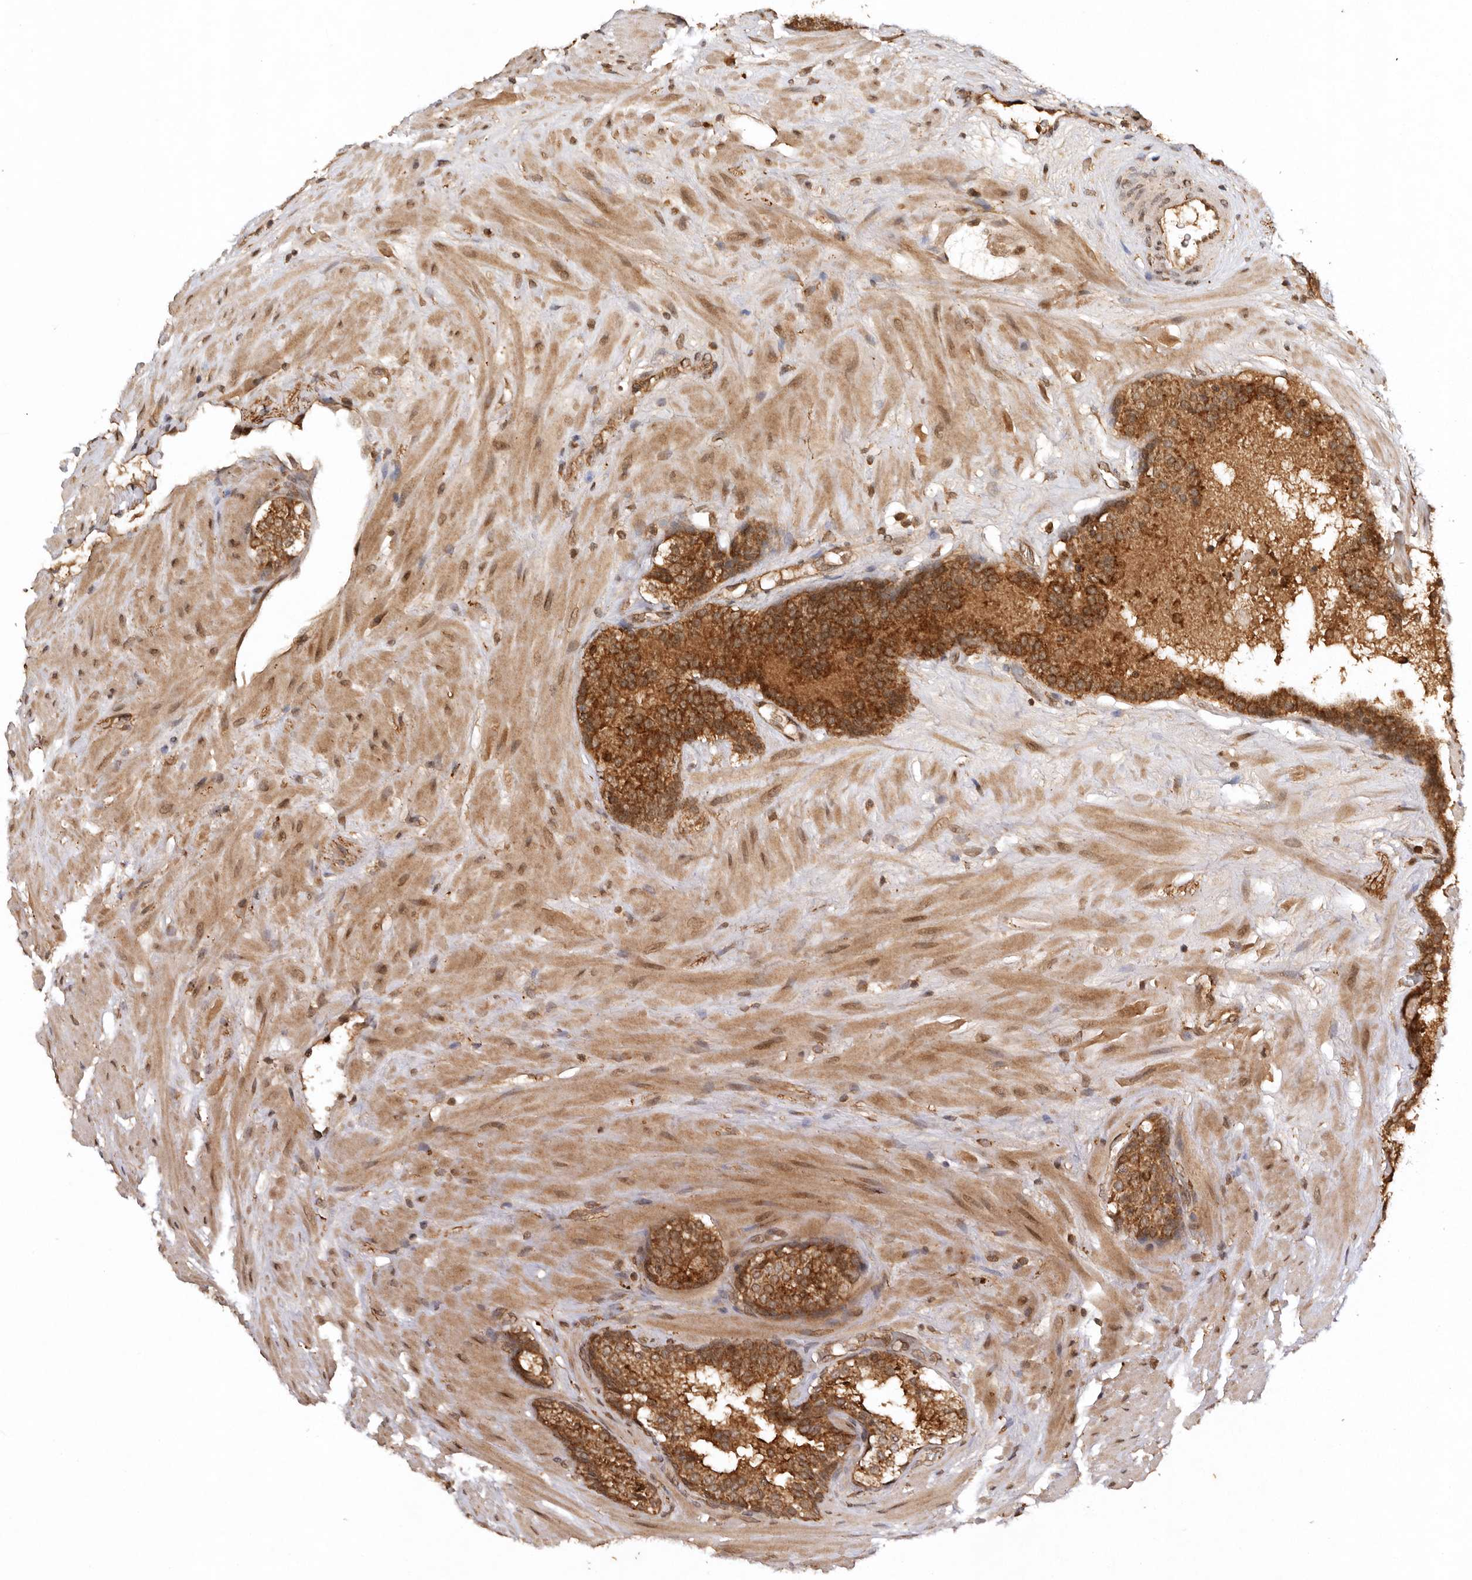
{"staining": {"intensity": "strong", "quantity": ">75%", "location": "cytoplasmic/membranous"}, "tissue": "prostate cancer", "cell_type": "Tumor cells", "image_type": "cancer", "snomed": [{"axis": "morphology", "description": "Adenocarcinoma, High grade"}, {"axis": "topography", "description": "Prostate"}], "caption": "Adenocarcinoma (high-grade) (prostate) tissue exhibits strong cytoplasmic/membranous staining in approximately >75% of tumor cells", "gene": "TARS2", "patient": {"sex": "male", "age": 56}}